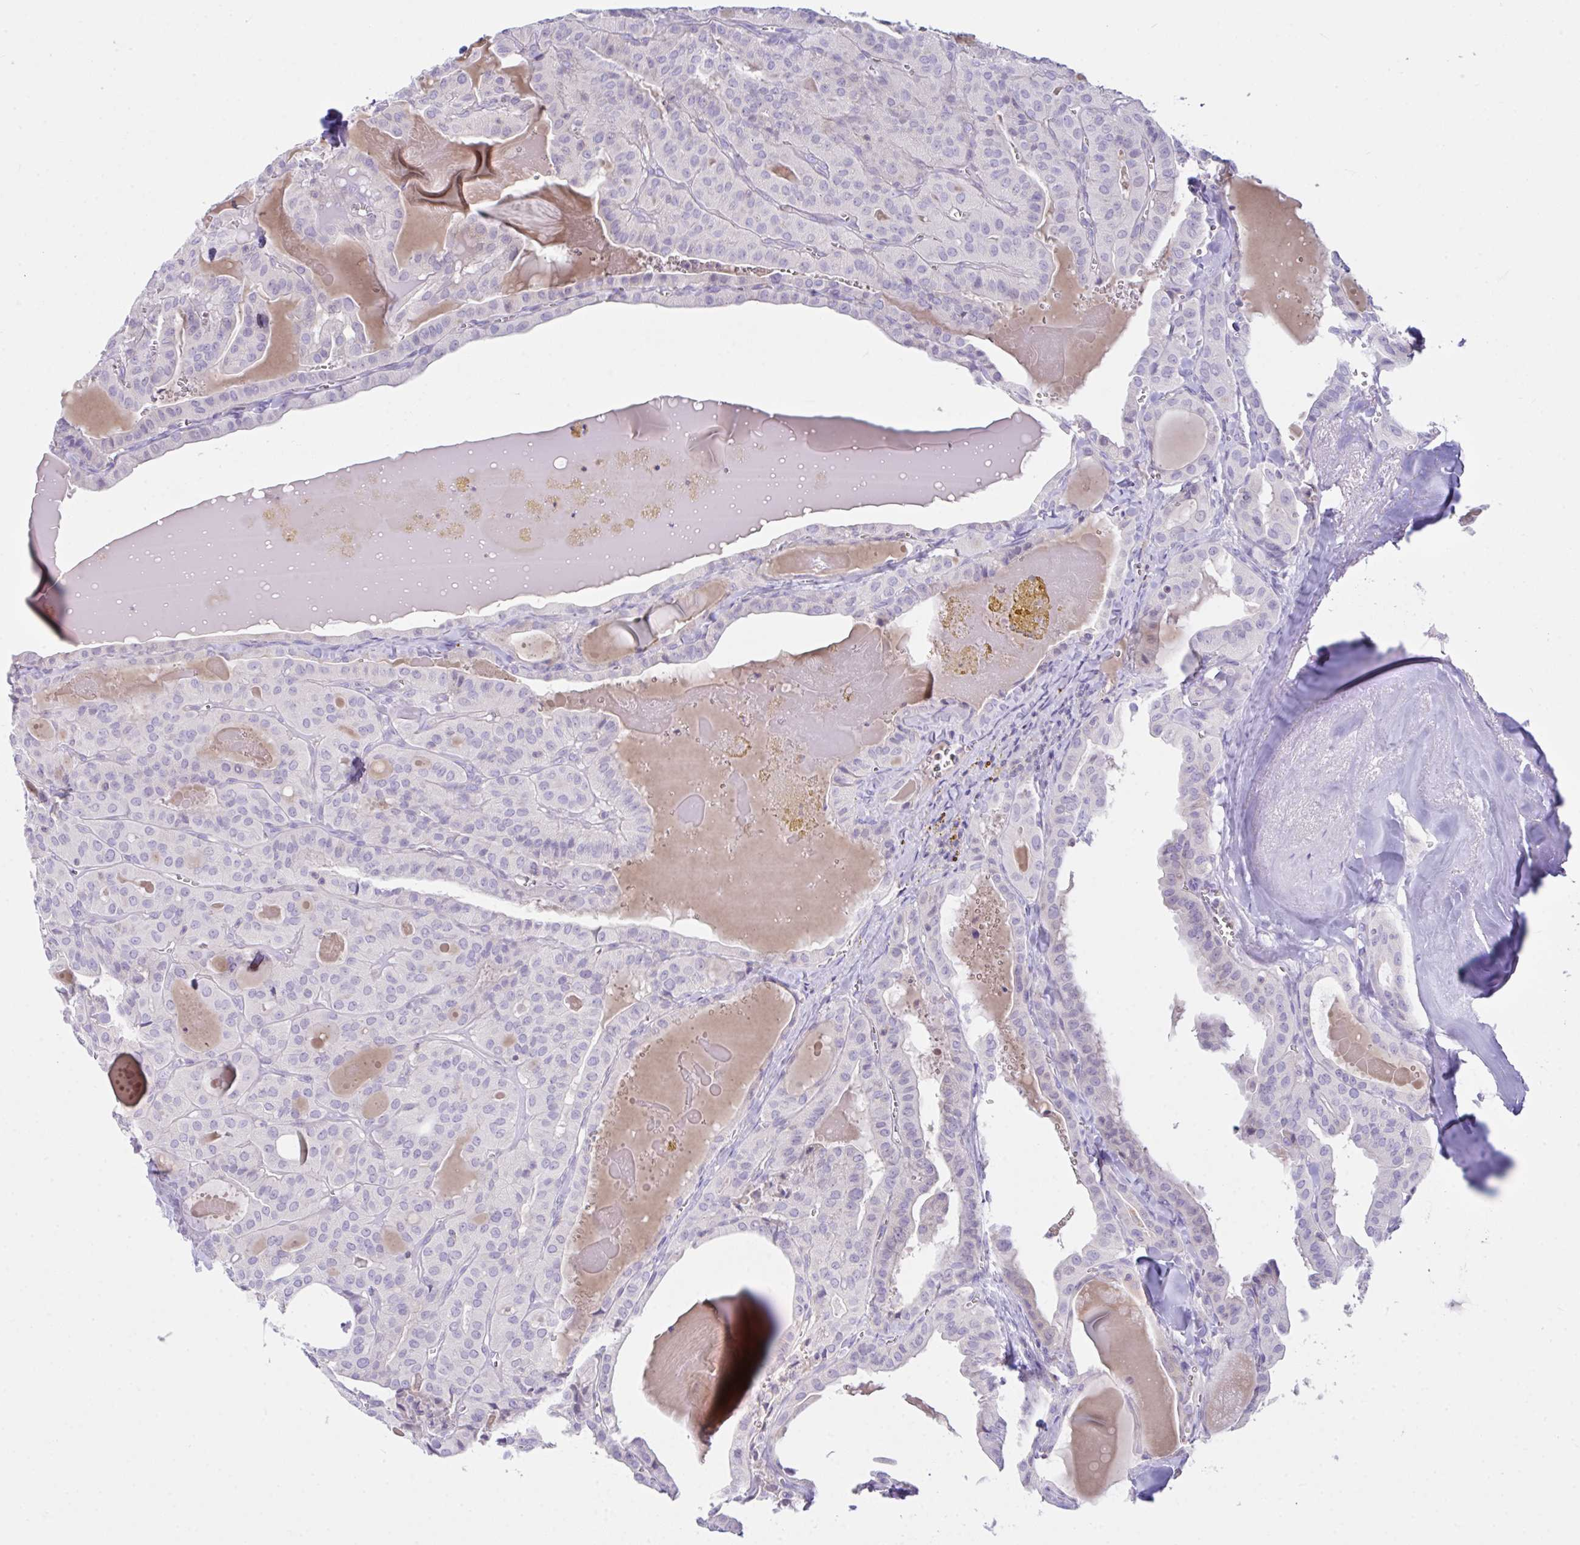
{"staining": {"intensity": "negative", "quantity": "none", "location": "none"}, "tissue": "thyroid cancer", "cell_type": "Tumor cells", "image_type": "cancer", "snomed": [{"axis": "morphology", "description": "Papillary adenocarcinoma, NOS"}, {"axis": "topography", "description": "Thyroid gland"}], "caption": "IHC micrograph of neoplastic tissue: thyroid papillary adenocarcinoma stained with DAB demonstrates no significant protein staining in tumor cells. (DAB (3,3'-diaminobenzidine) immunohistochemistry with hematoxylin counter stain).", "gene": "D2HGDH", "patient": {"sex": "male", "age": 52}}